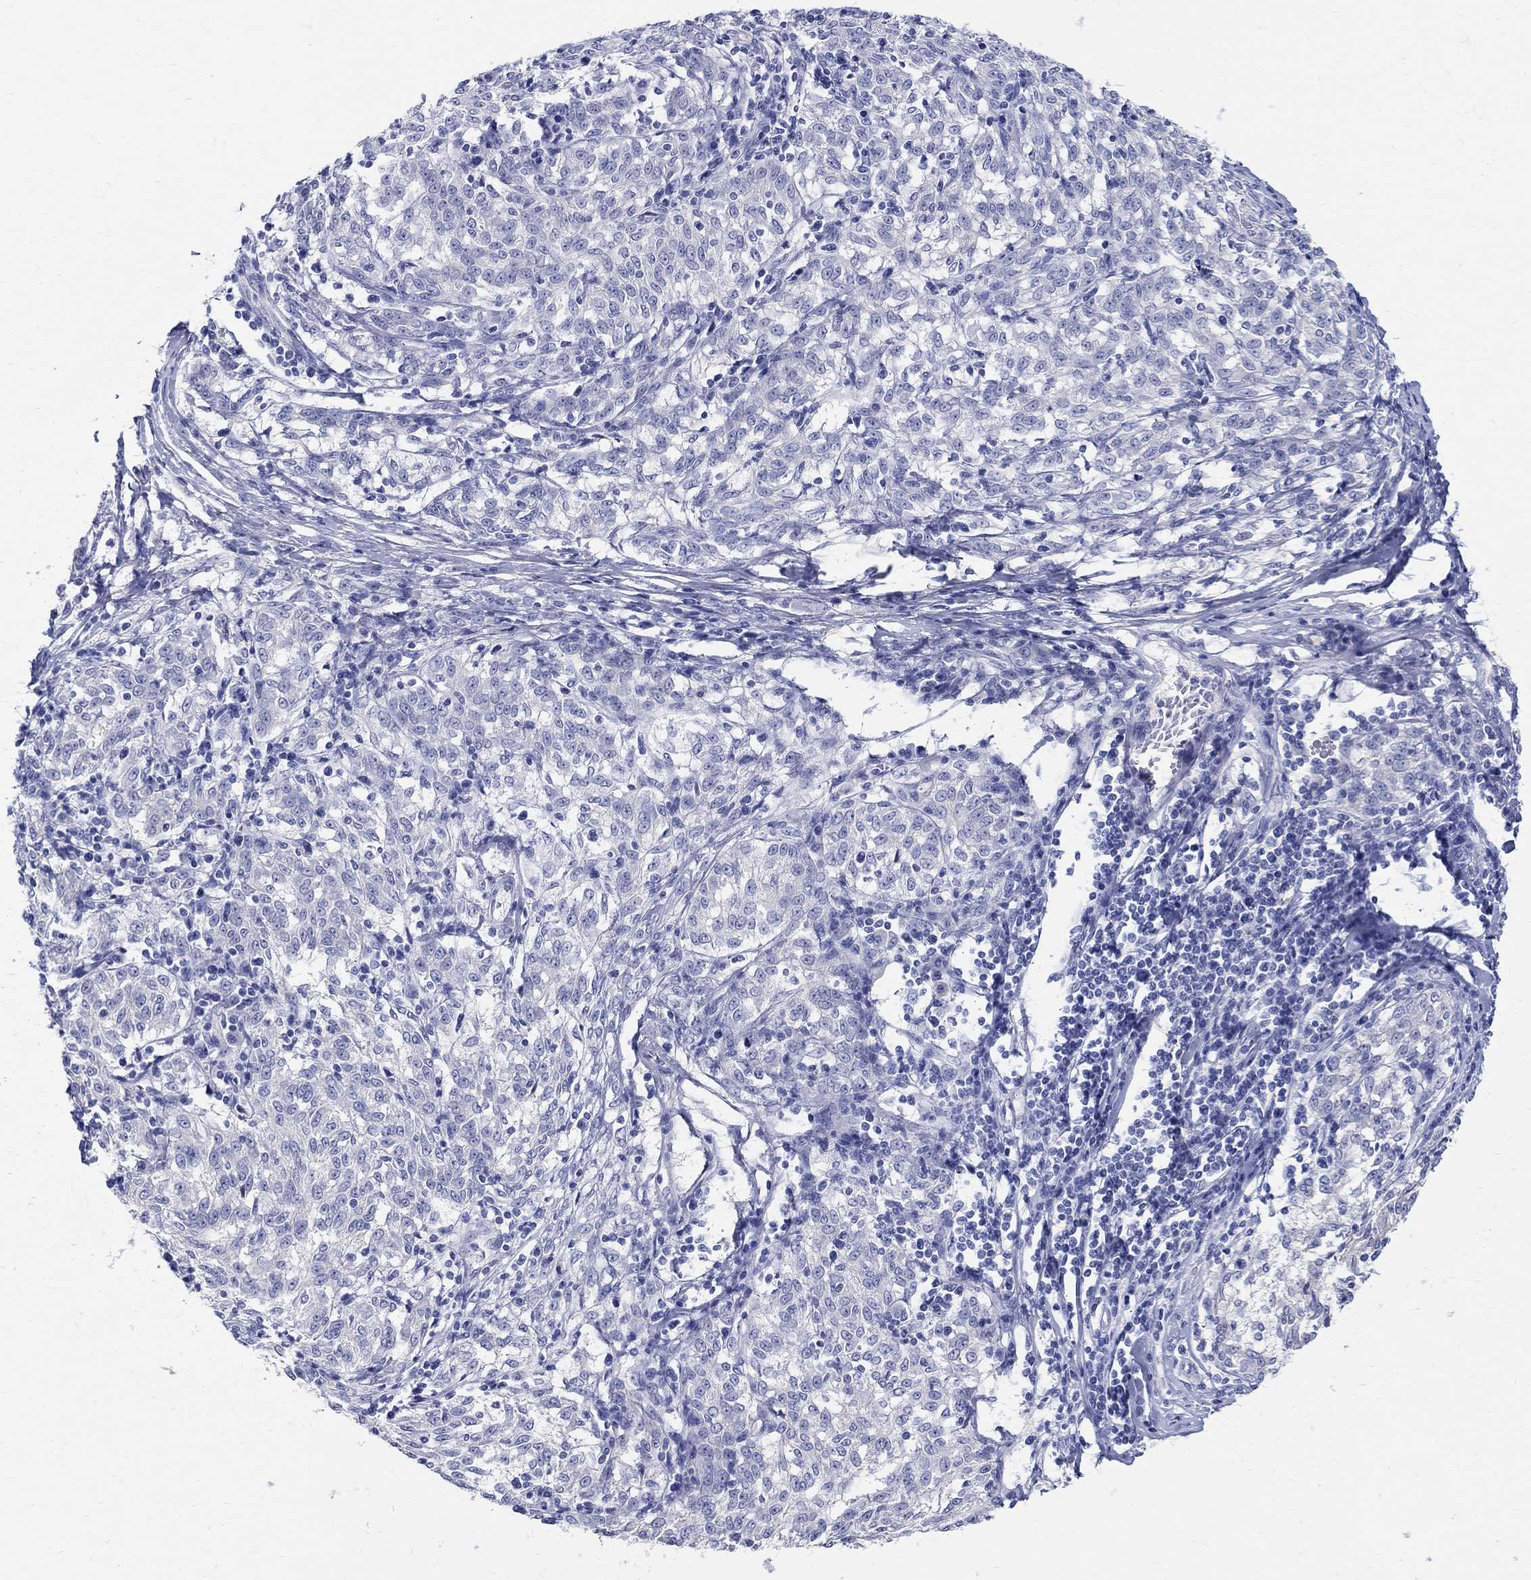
{"staining": {"intensity": "negative", "quantity": "none", "location": "none"}, "tissue": "melanoma", "cell_type": "Tumor cells", "image_type": "cancer", "snomed": [{"axis": "morphology", "description": "Malignant melanoma, NOS"}, {"axis": "topography", "description": "Skin"}], "caption": "Immunohistochemical staining of malignant melanoma shows no significant staining in tumor cells. The staining was performed using DAB (3,3'-diaminobenzidine) to visualize the protein expression in brown, while the nuclei were stained in blue with hematoxylin (Magnification: 20x).", "gene": "SOX2", "patient": {"sex": "female", "age": 72}}